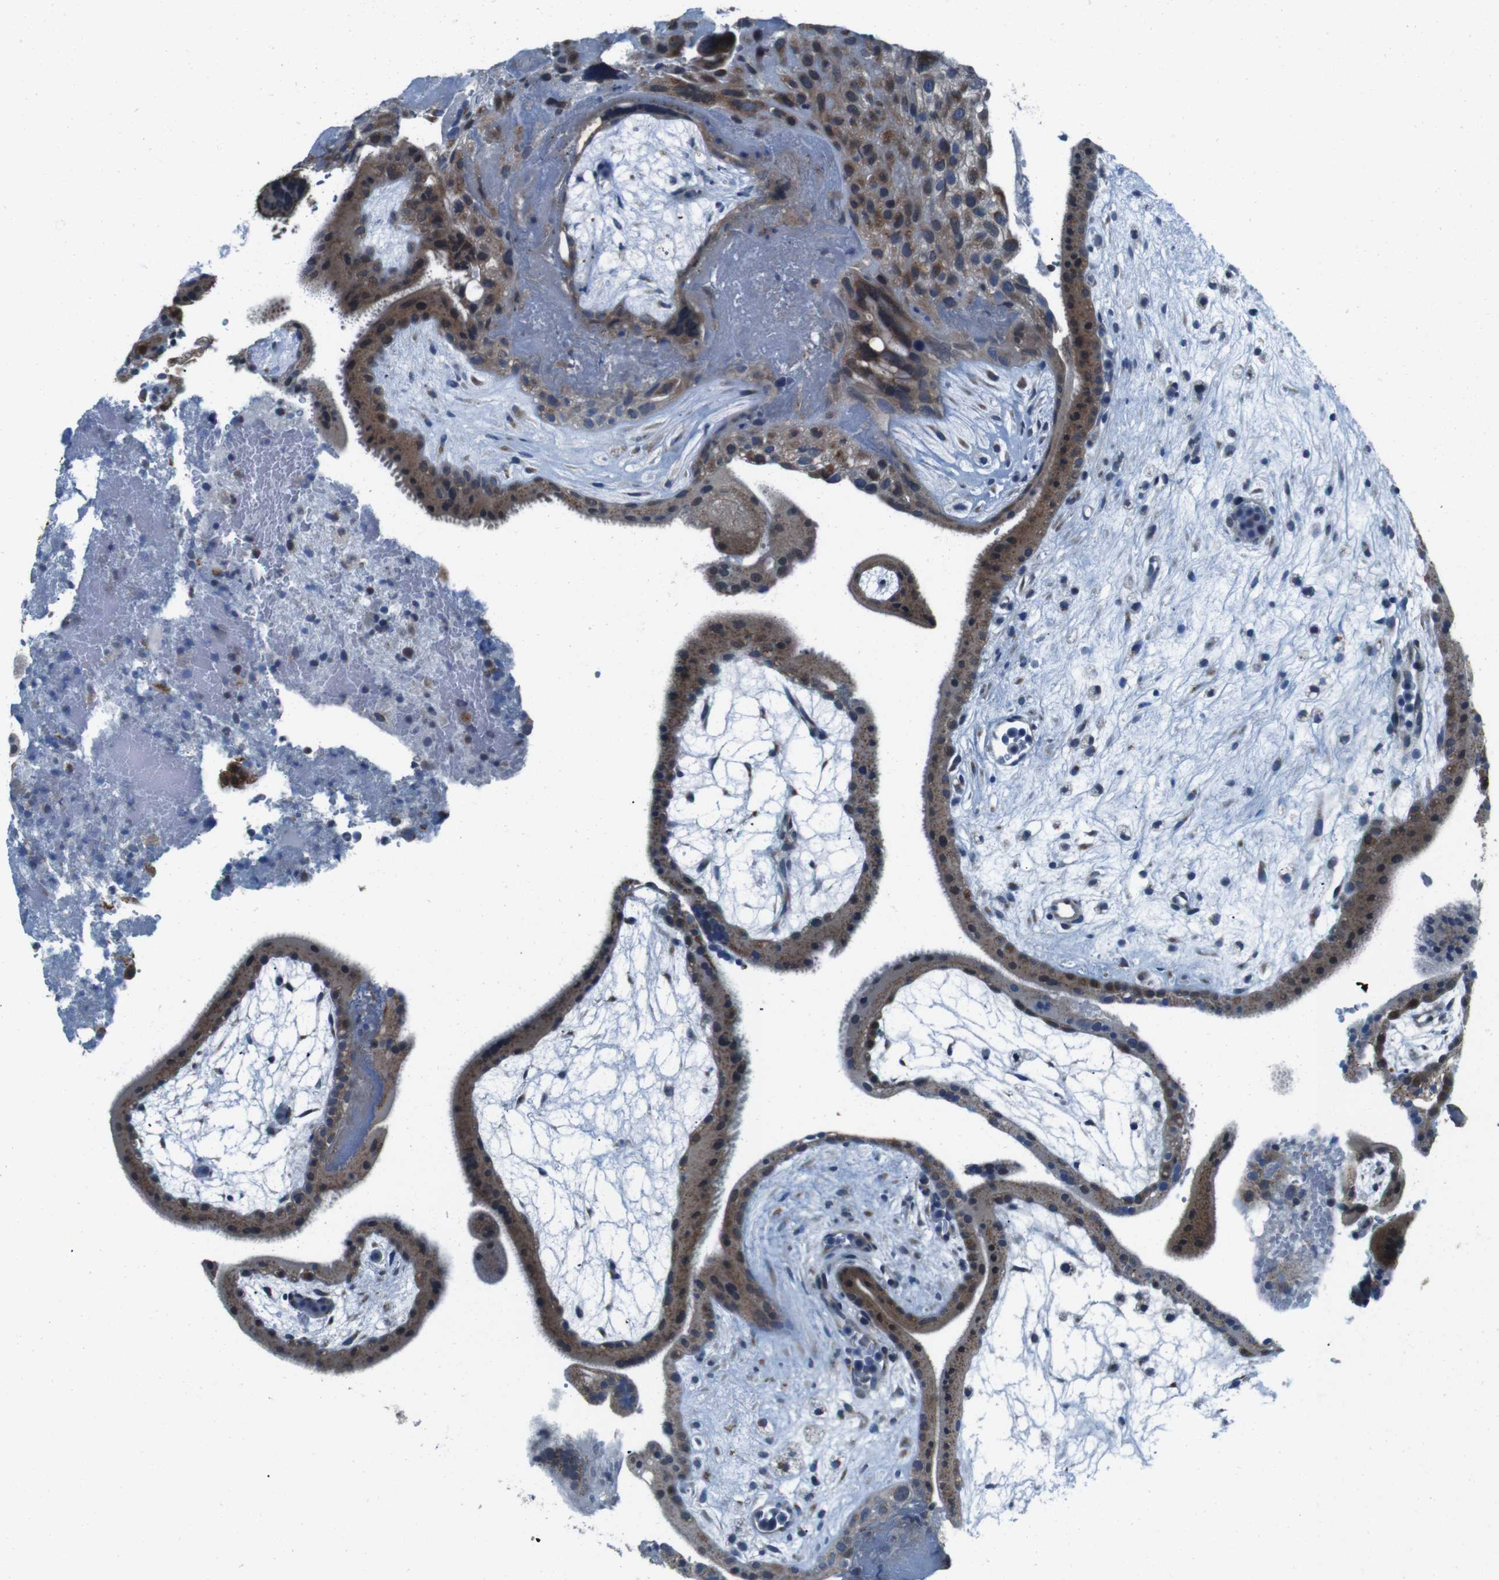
{"staining": {"intensity": "moderate", "quantity": ">75%", "location": "cytoplasmic/membranous"}, "tissue": "placenta", "cell_type": "Trophoblastic cells", "image_type": "normal", "snomed": [{"axis": "morphology", "description": "Normal tissue, NOS"}, {"axis": "topography", "description": "Placenta"}], "caption": "This image demonstrates normal placenta stained with IHC to label a protein in brown. The cytoplasmic/membranous of trophoblastic cells show moderate positivity for the protein. Nuclei are counter-stained blue.", "gene": "LRP5", "patient": {"sex": "female", "age": 19}}